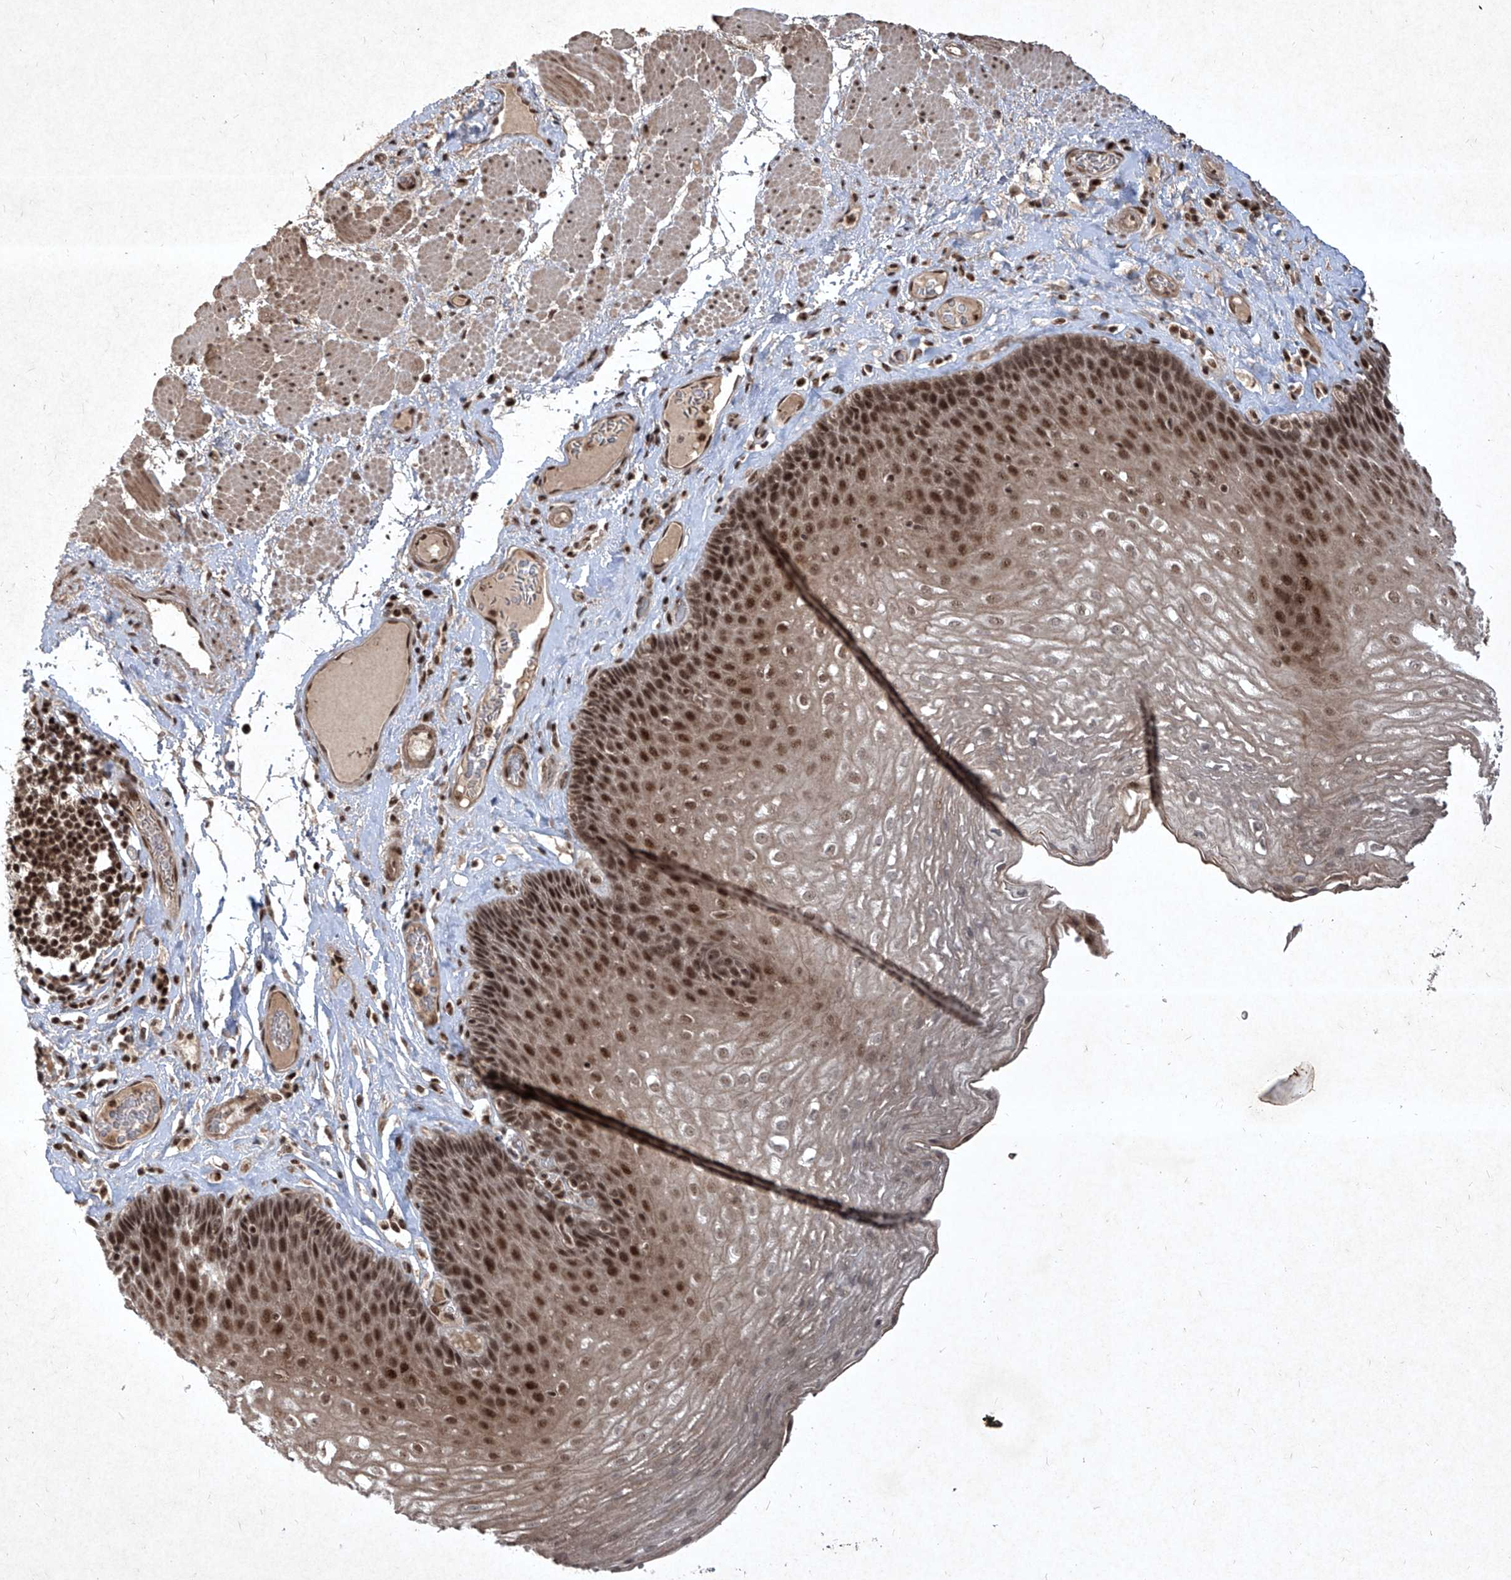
{"staining": {"intensity": "strong", "quantity": "25%-75%", "location": "cytoplasmic/membranous,nuclear"}, "tissue": "esophagus", "cell_type": "Squamous epithelial cells", "image_type": "normal", "snomed": [{"axis": "morphology", "description": "Normal tissue, NOS"}, {"axis": "topography", "description": "Esophagus"}], "caption": "Unremarkable esophagus demonstrates strong cytoplasmic/membranous,nuclear staining in approximately 25%-75% of squamous epithelial cells, visualized by immunohistochemistry. (IHC, brightfield microscopy, high magnification).", "gene": "IRF2", "patient": {"sex": "female", "age": 66}}